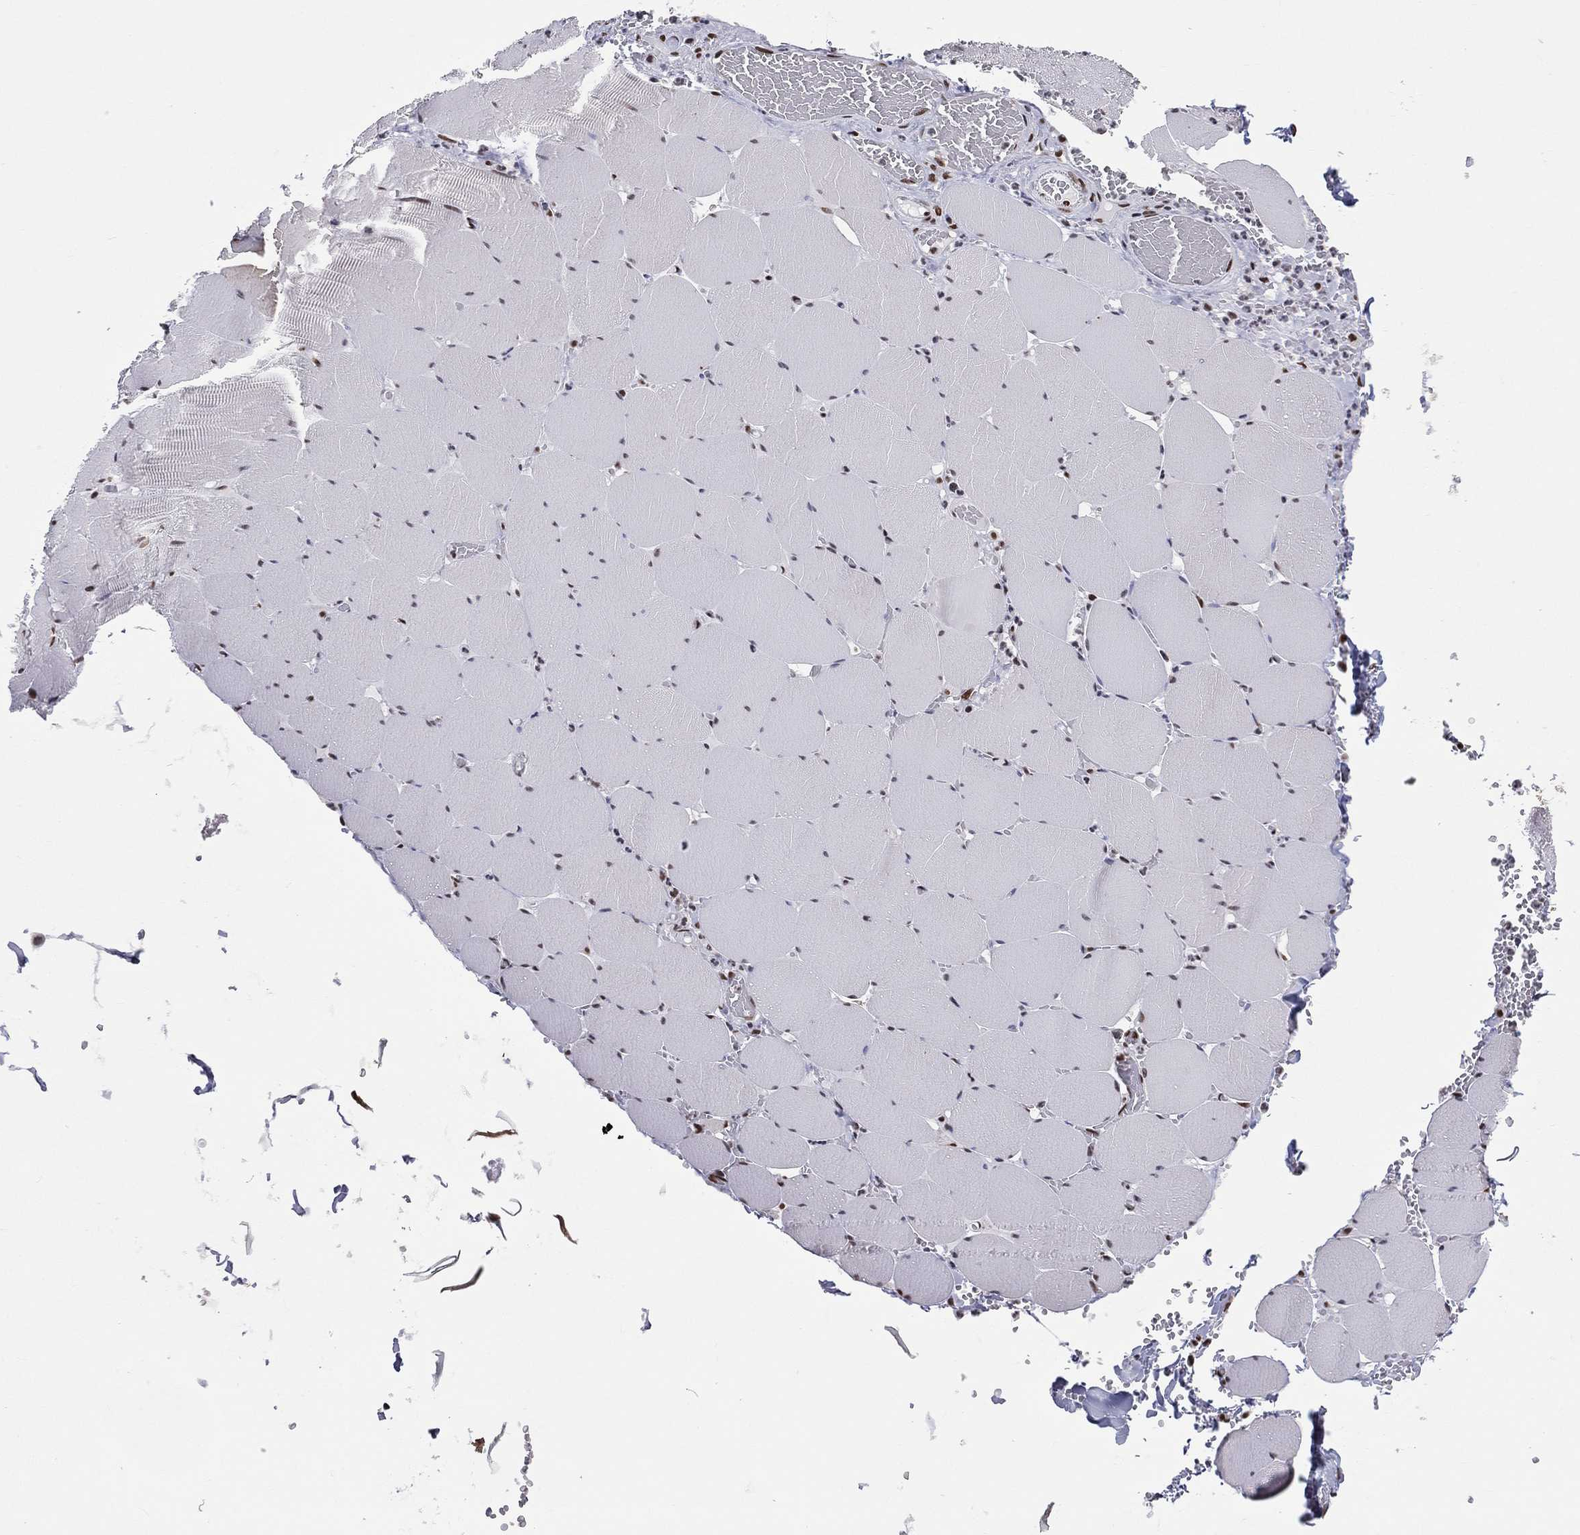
{"staining": {"intensity": "moderate", "quantity": "25%-75%", "location": "nuclear"}, "tissue": "skeletal muscle", "cell_type": "Myocytes", "image_type": "normal", "snomed": [{"axis": "morphology", "description": "Normal tissue, NOS"}, {"axis": "morphology", "description": "Malignant melanoma, Metastatic site"}, {"axis": "topography", "description": "Skeletal muscle"}], "caption": "DAB (3,3'-diaminobenzidine) immunohistochemical staining of benign human skeletal muscle reveals moderate nuclear protein expression in approximately 25%-75% of myocytes.", "gene": "ZNF7", "patient": {"sex": "male", "age": 50}}